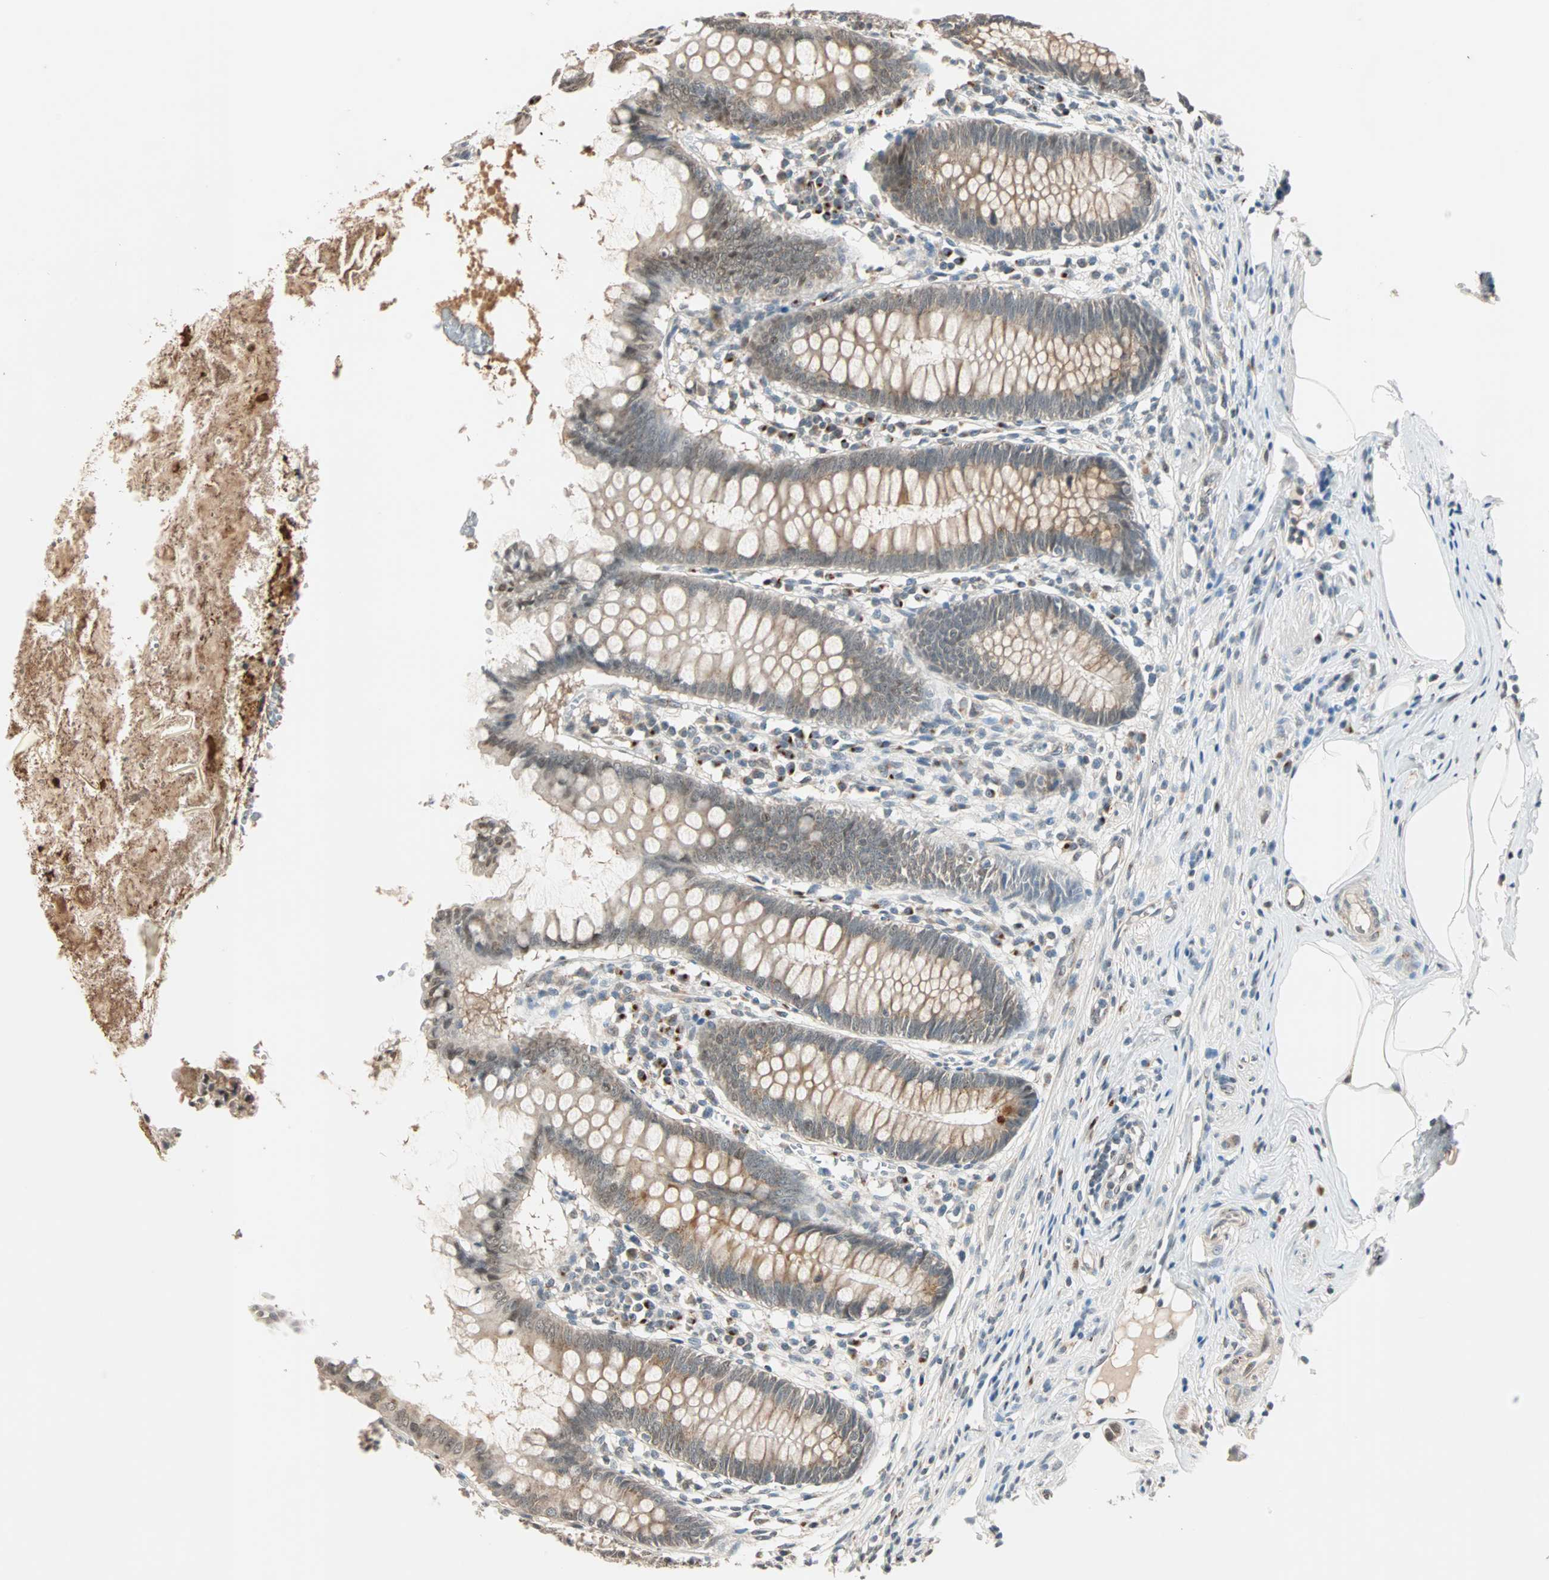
{"staining": {"intensity": "weak", "quantity": ">75%", "location": "cytoplasmic/membranous"}, "tissue": "appendix", "cell_type": "Glandular cells", "image_type": "normal", "snomed": [{"axis": "morphology", "description": "Normal tissue, NOS"}, {"axis": "topography", "description": "Appendix"}], "caption": "Appendix was stained to show a protein in brown. There is low levels of weak cytoplasmic/membranous staining in approximately >75% of glandular cells. Using DAB (brown) and hematoxylin (blue) stains, captured at high magnification using brightfield microscopy.", "gene": "PRDM2", "patient": {"sex": "female", "age": 50}}